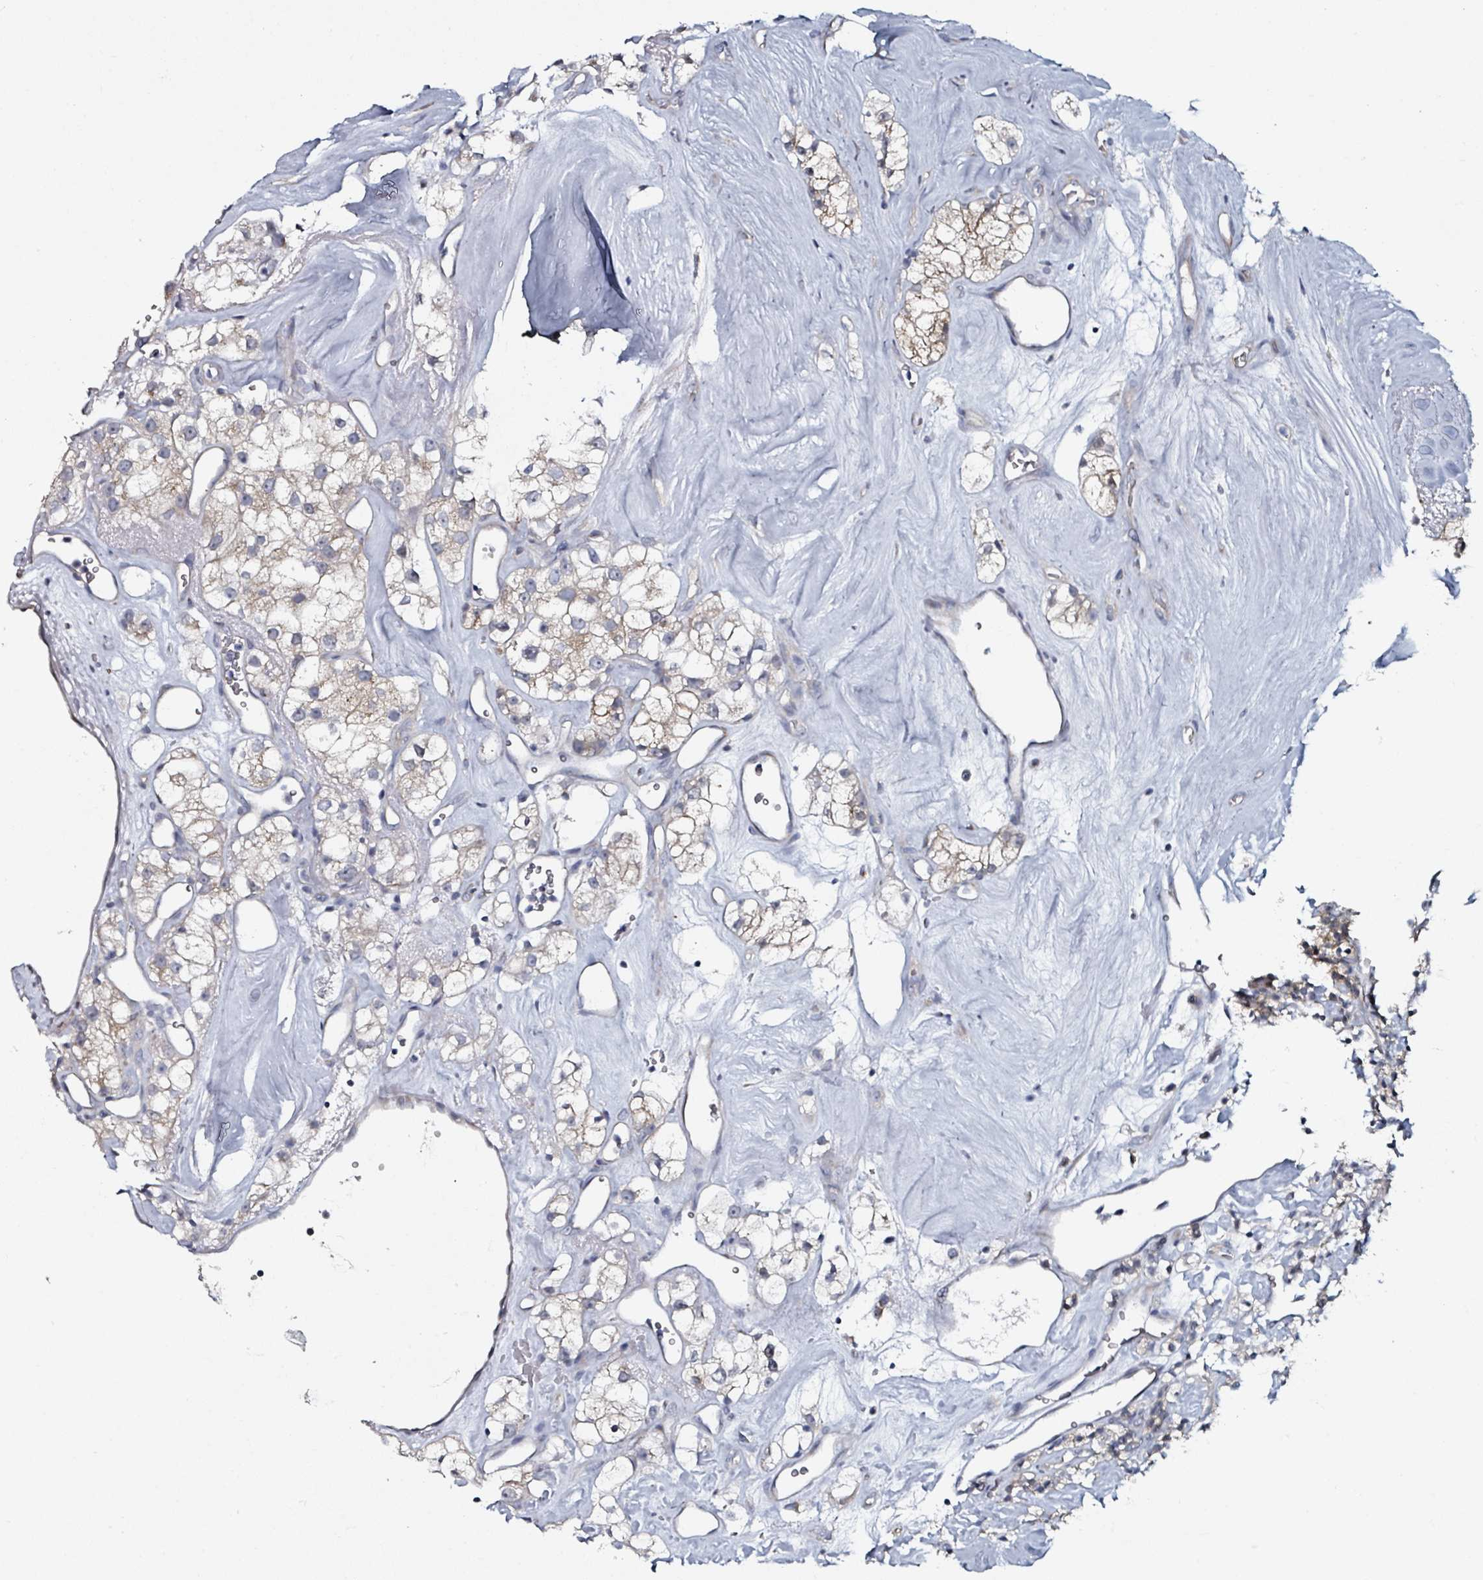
{"staining": {"intensity": "negative", "quantity": "none", "location": "none"}, "tissue": "renal cancer", "cell_type": "Tumor cells", "image_type": "cancer", "snomed": [{"axis": "morphology", "description": "Adenocarcinoma, NOS"}, {"axis": "topography", "description": "Kidney"}], "caption": "Adenocarcinoma (renal) was stained to show a protein in brown. There is no significant staining in tumor cells. Nuclei are stained in blue.", "gene": "B3GAT3", "patient": {"sex": "male", "age": 77}}